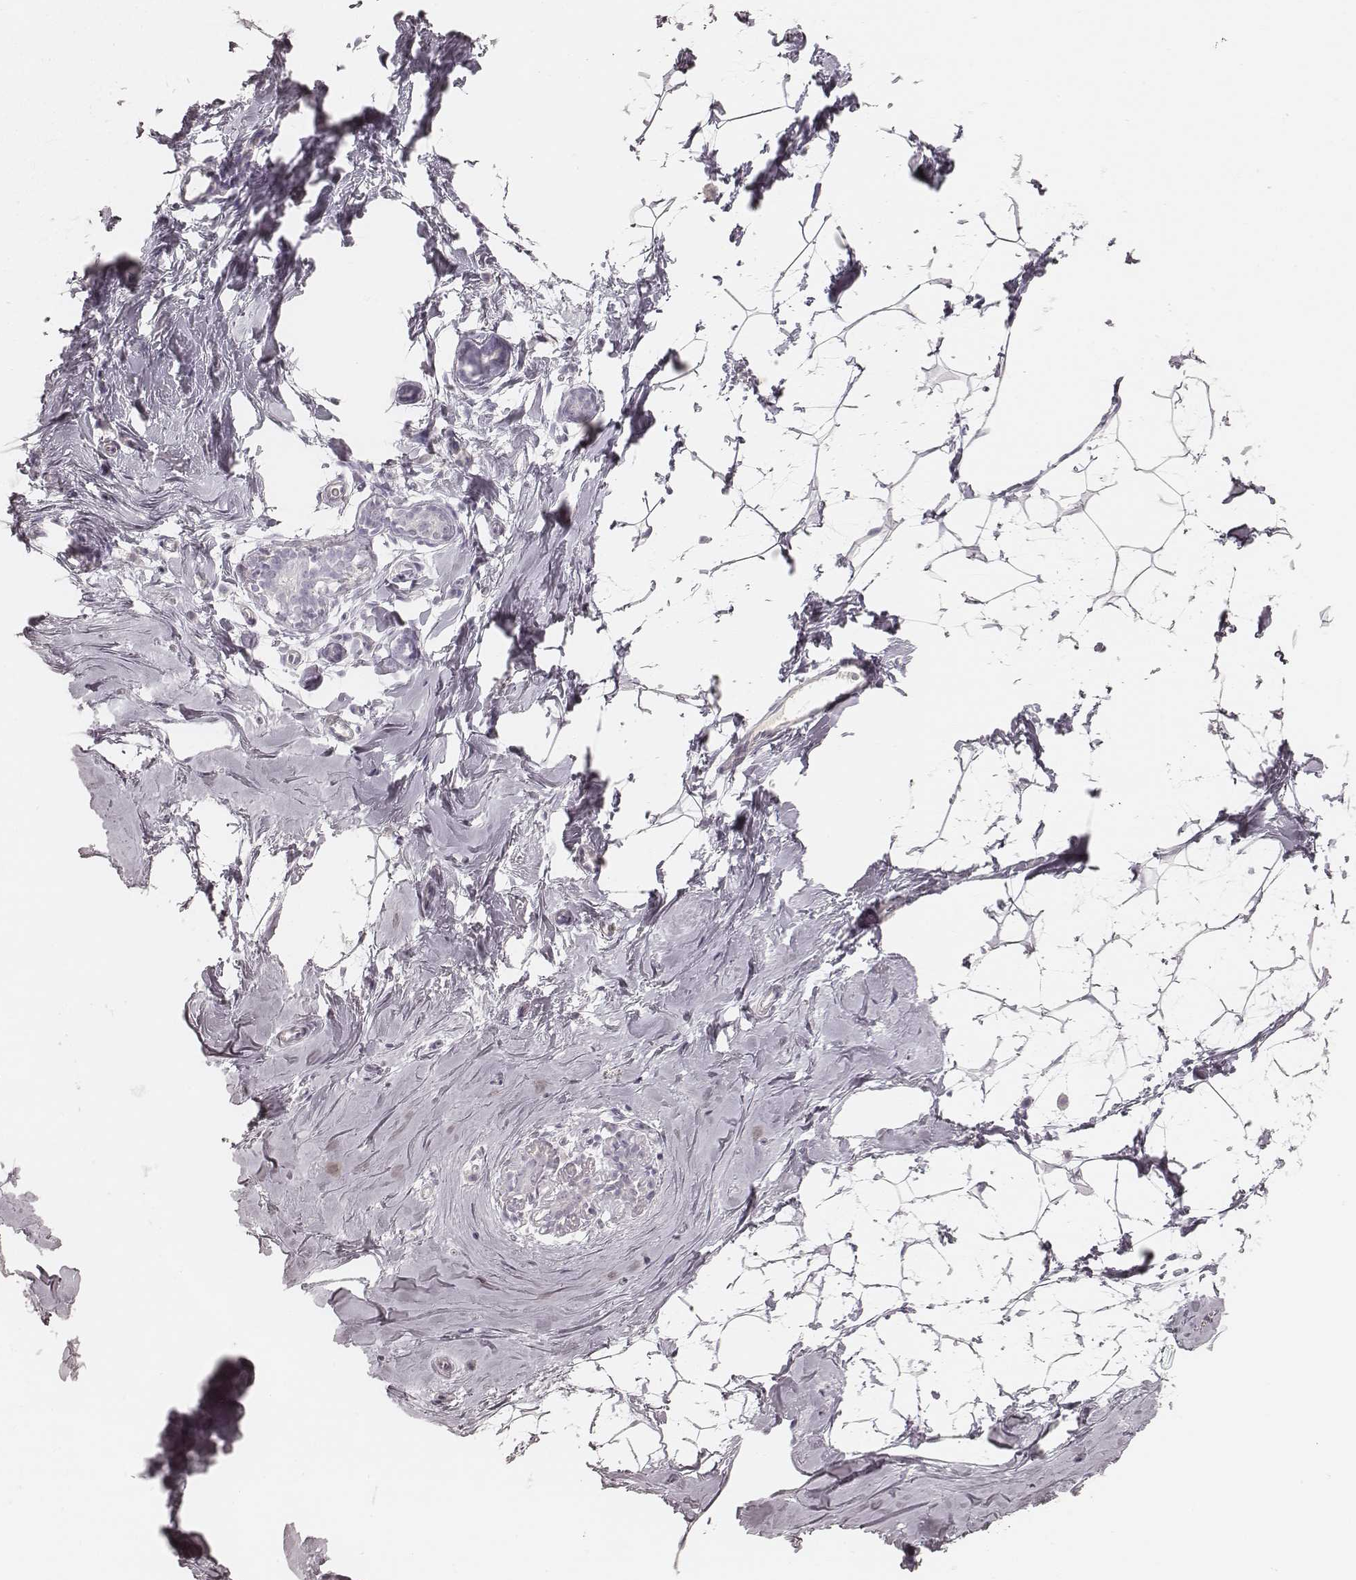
{"staining": {"intensity": "negative", "quantity": "none", "location": "none"}, "tissue": "breast", "cell_type": "Adipocytes", "image_type": "normal", "snomed": [{"axis": "morphology", "description": "Normal tissue, NOS"}, {"axis": "topography", "description": "Breast"}], "caption": "Protein analysis of benign breast shows no significant staining in adipocytes. (DAB immunohistochemistry, high magnification).", "gene": "KRT26", "patient": {"sex": "female", "age": 32}}